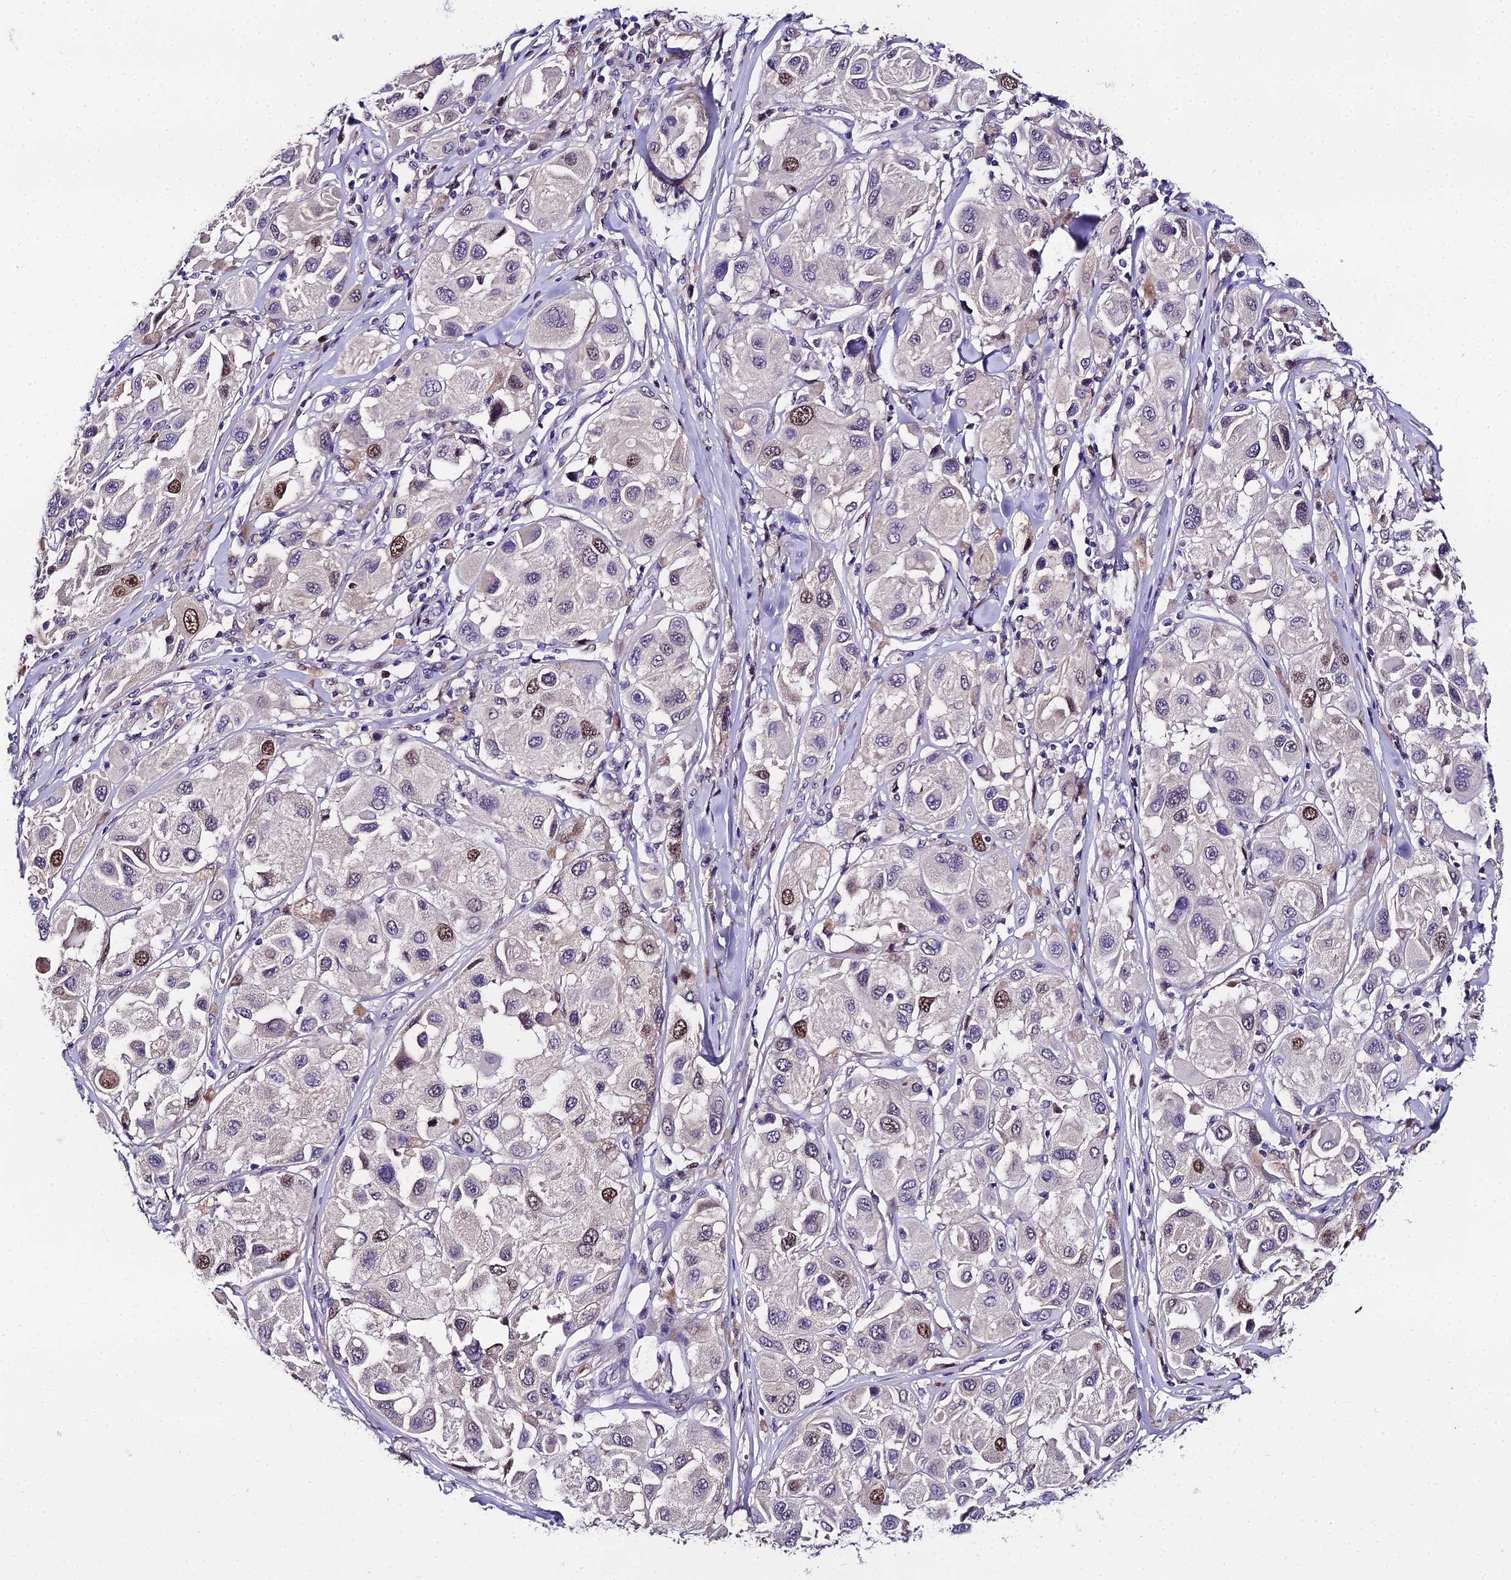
{"staining": {"intensity": "strong", "quantity": "<25%", "location": "nuclear"}, "tissue": "melanoma", "cell_type": "Tumor cells", "image_type": "cancer", "snomed": [{"axis": "morphology", "description": "Malignant melanoma, Metastatic site"}, {"axis": "topography", "description": "Skin"}], "caption": "Protein analysis of malignant melanoma (metastatic site) tissue reveals strong nuclear expression in about <25% of tumor cells. Nuclei are stained in blue.", "gene": "TRIML2", "patient": {"sex": "male", "age": 41}}